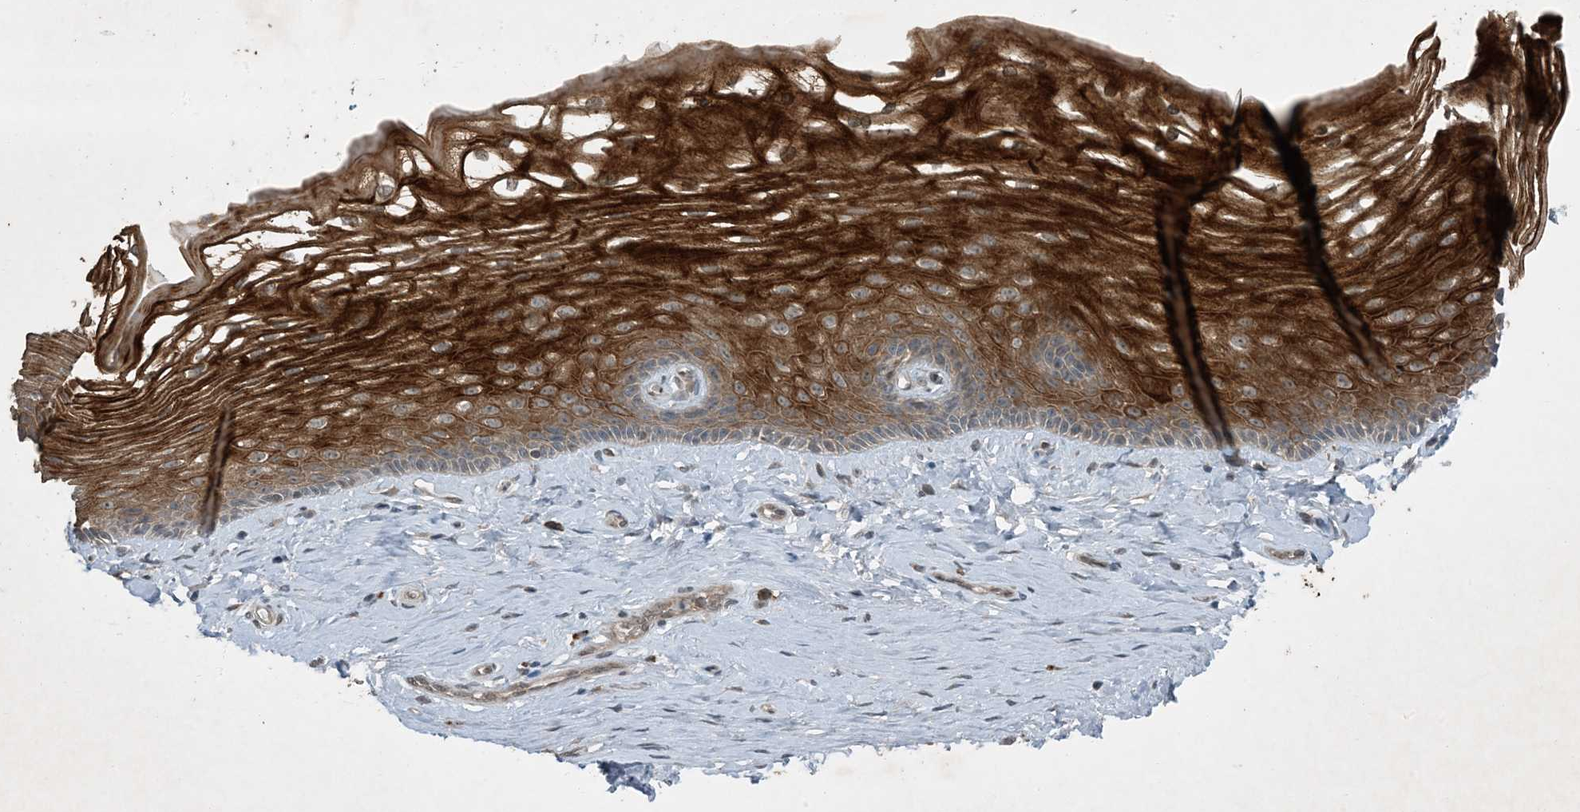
{"staining": {"intensity": "strong", "quantity": ">75%", "location": "cytoplasmic/membranous"}, "tissue": "vagina", "cell_type": "Squamous epithelial cells", "image_type": "normal", "snomed": [{"axis": "morphology", "description": "Normal tissue, NOS"}, {"axis": "topography", "description": "Vagina"}], "caption": "DAB immunohistochemical staining of benign vagina reveals strong cytoplasmic/membranous protein positivity in approximately >75% of squamous epithelial cells.", "gene": "MDN1", "patient": {"sex": "female", "age": 46}}